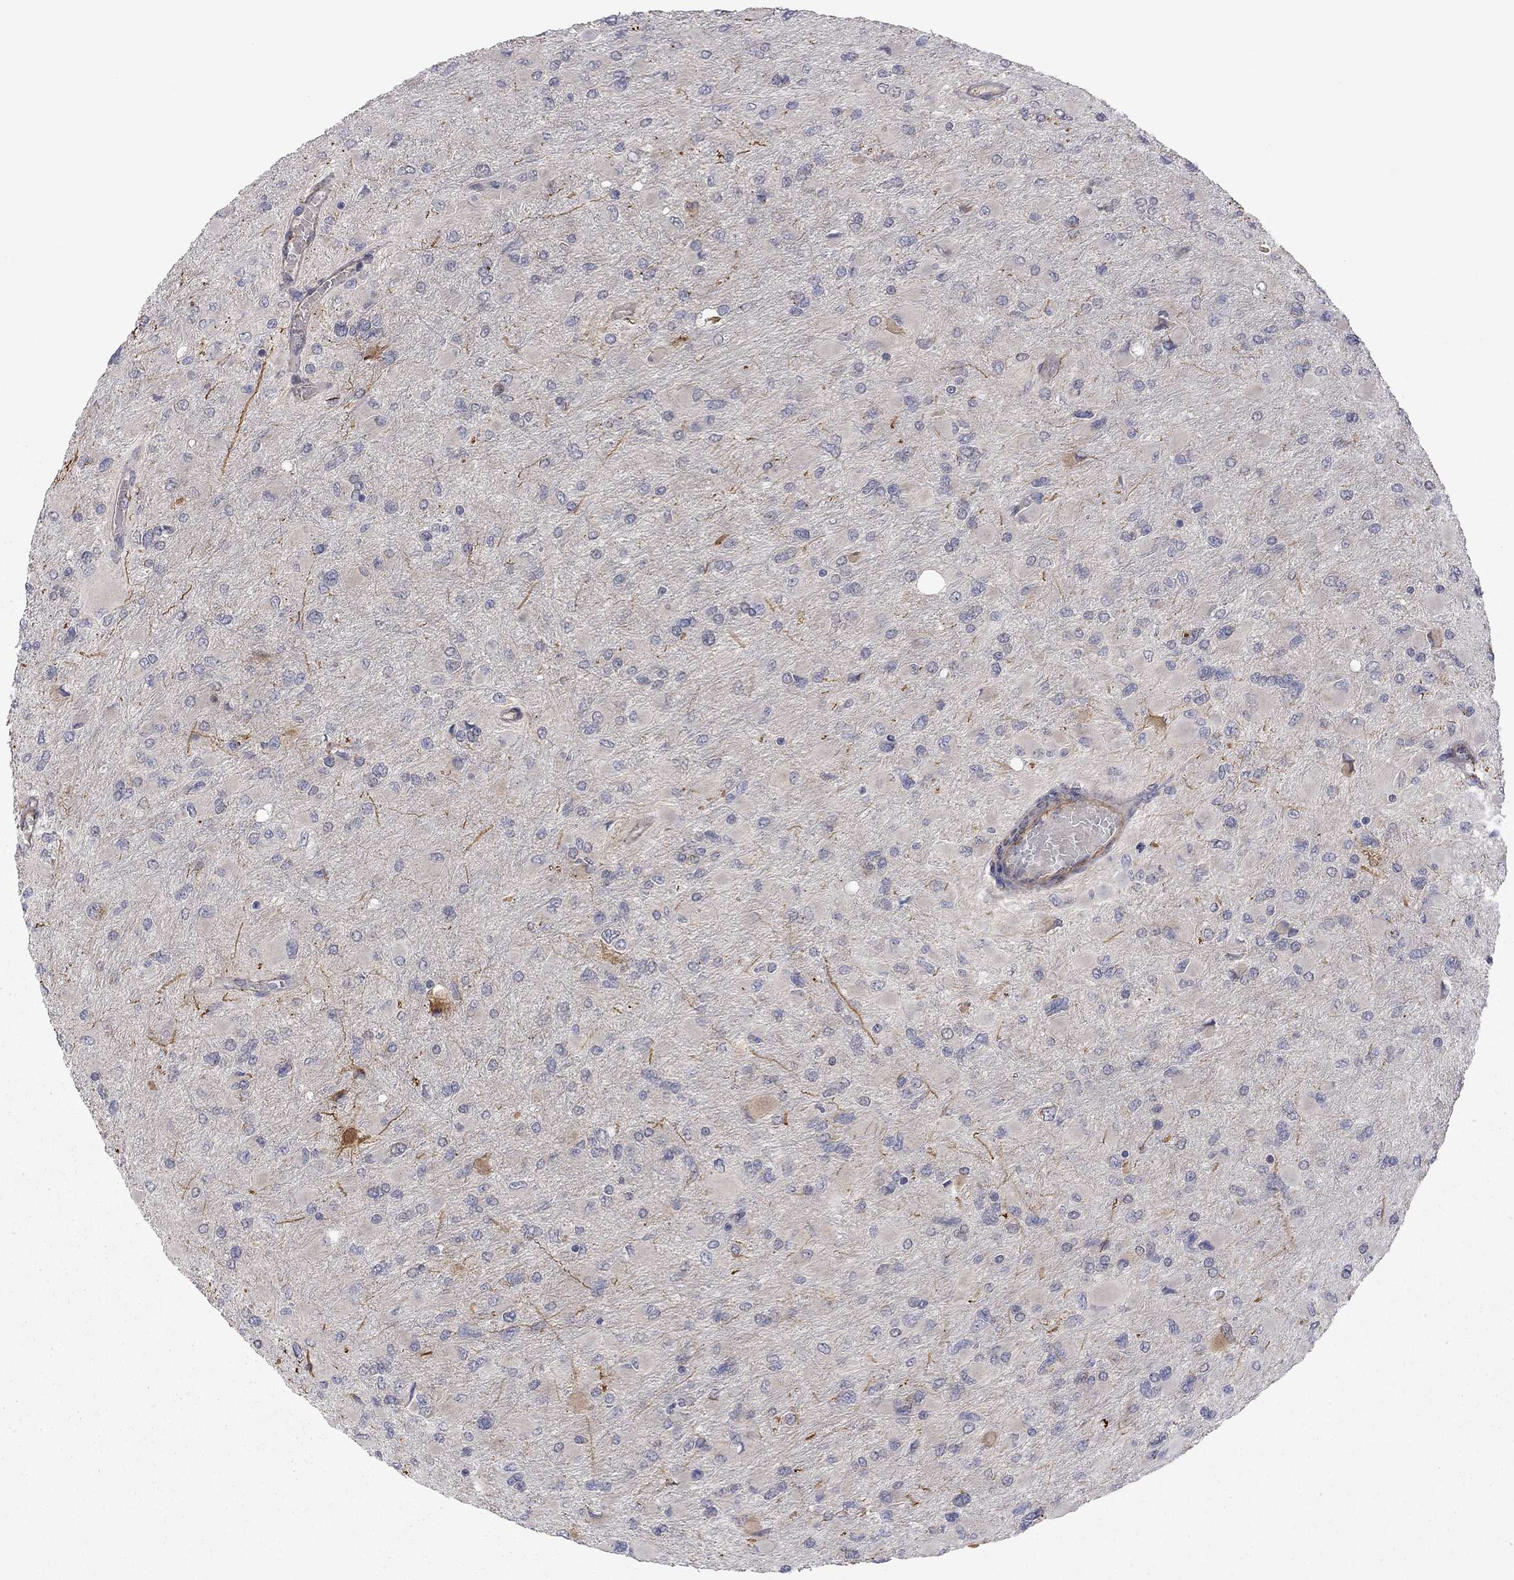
{"staining": {"intensity": "negative", "quantity": "none", "location": "none"}, "tissue": "glioma", "cell_type": "Tumor cells", "image_type": "cancer", "snomed": [{"axis": "morphology", "description": "Glioma, malignant, High grade"}, {"axis": "topography", "description": "Cerebral cortex"}], "caption": "Glioma was stained to show a protein in brown. There is no significant expression in tumor cells.", "gene": "EXOC3L2", "patient": {"sex": "female", "age": 36}}